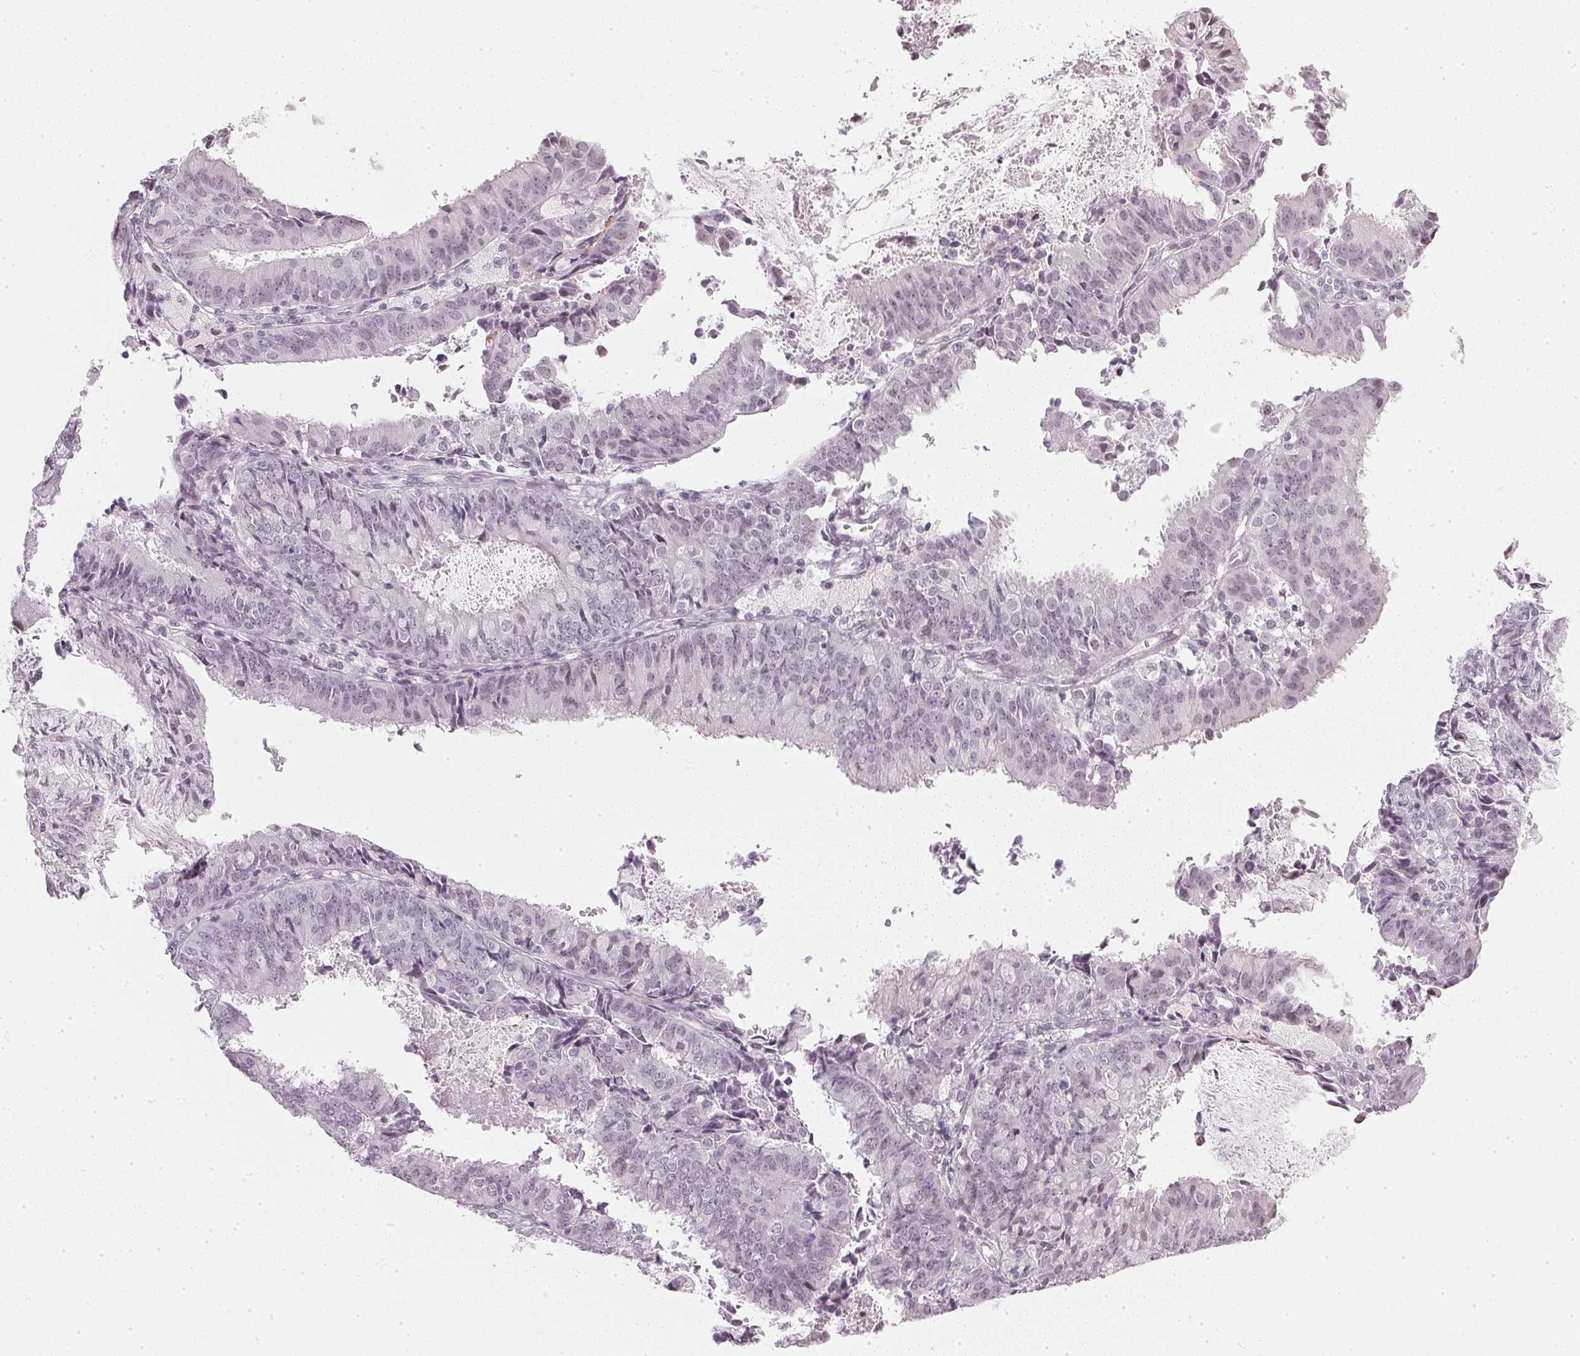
{"staining": {"intensity": "negative", "quantity": "none", "location": "none"}, "tissue": "endometrial cancer", "cell_type": "Tumor cells", "image_type": "cancer", "snomed": [{"axis": "morphology", "description": "Adenocarcinoma, NOS"}, {"axis": "topography", "description": "Endometrium"}], "caption": "Endometrial cancer was stained to show a protein in brown. There is no significant expression in tumor cells.", "gene": "DNAJC6", "patient": {"sex": "female", "age": 57}}